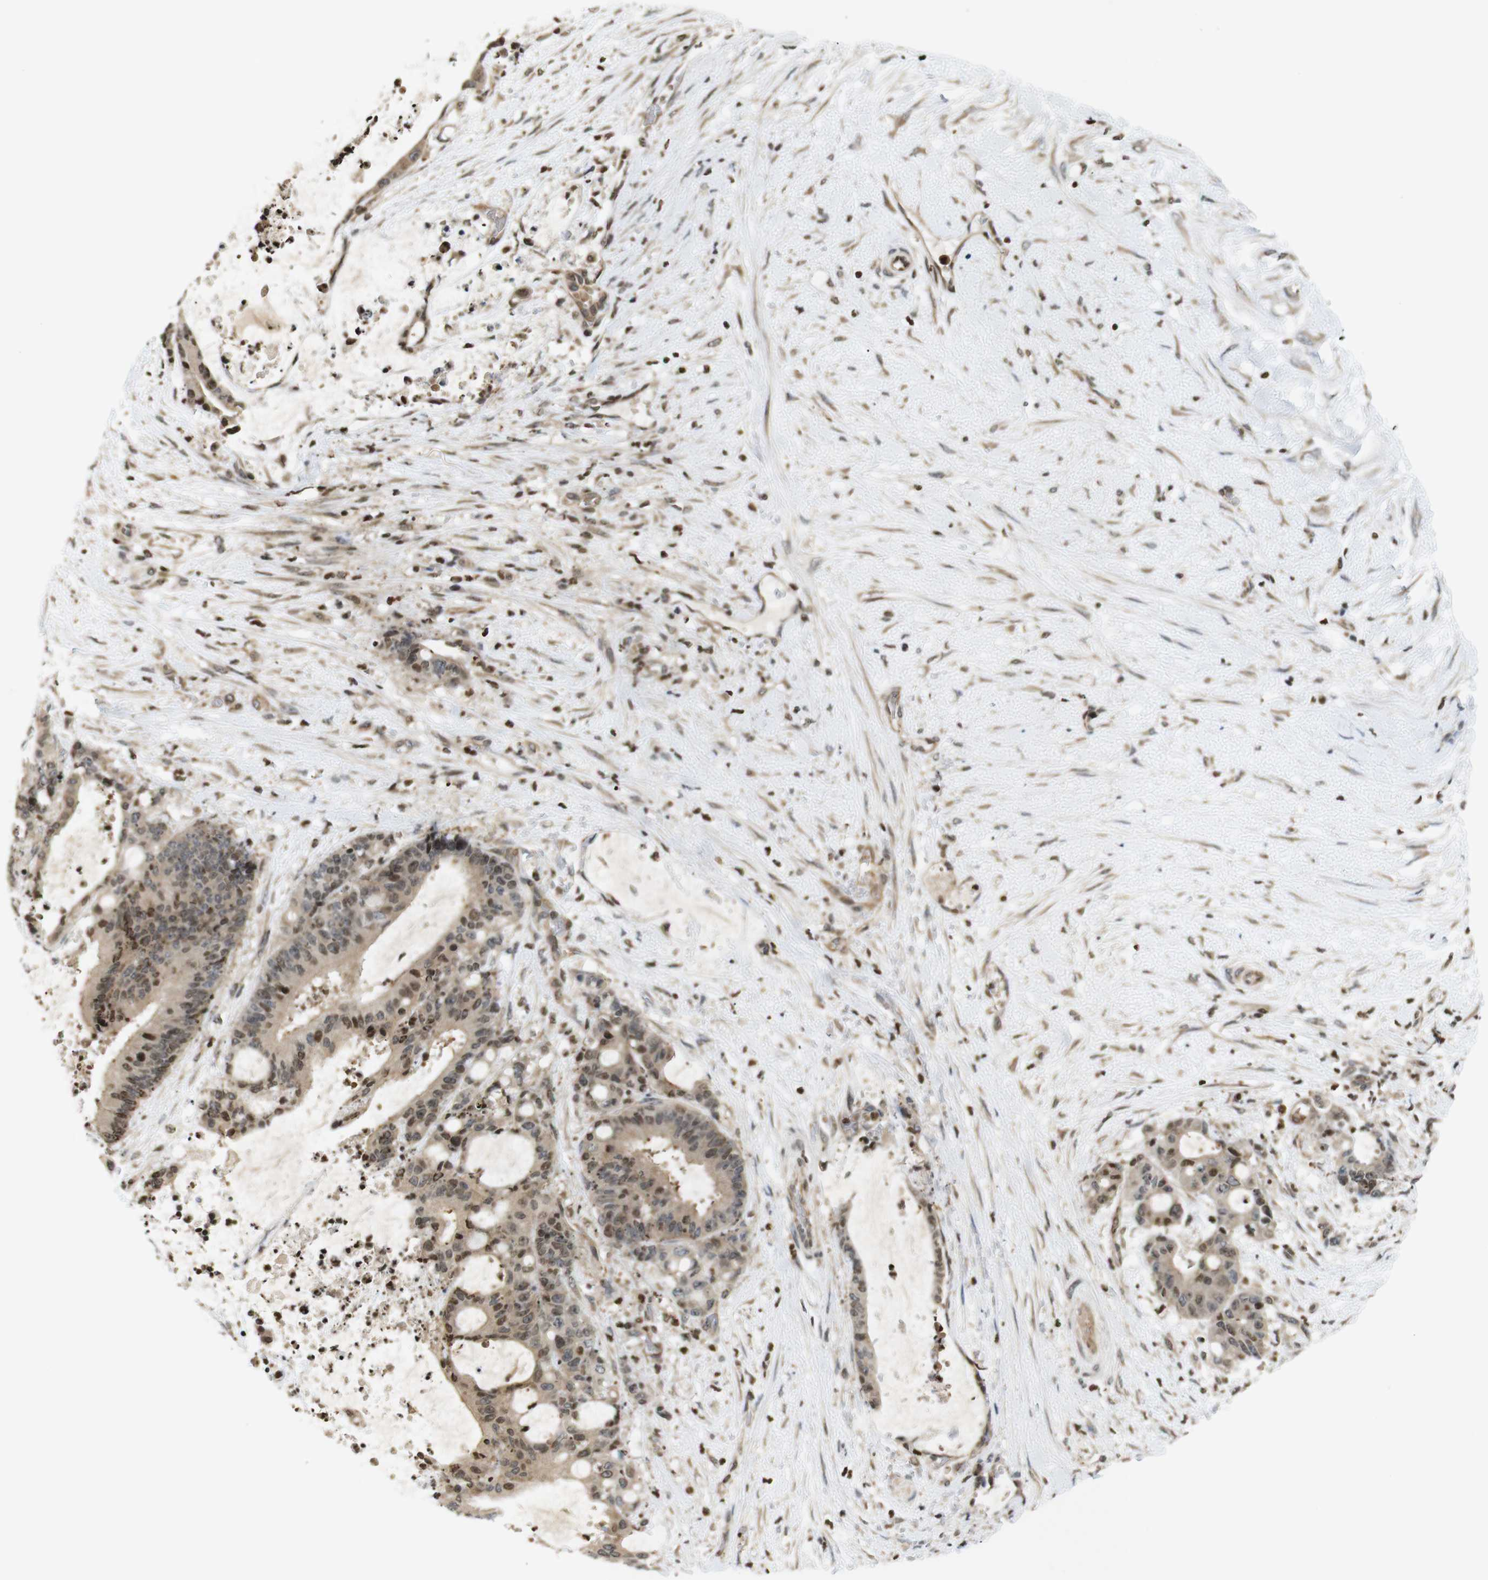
{"staining": {"intensity": "moderate", "quantity": "<25%", "location": "cytoplasmic/membranous,nuclear"}, "tissue": "liver cancer", "cell_type": "Tumor cells", "image_type": "cancer", "snomed": [{"axis": "morphology", "description": "Normal tissue, NOS"}, {"axis": "morphology", "description": "Cholangiocarcinoma"}, {"axis": "topography", "description": "Liver"}, {"axis": "topography", "description": "Peripheral nerve tissue"}], "caption": "Immunohistochemistry (DAB (3,3'-diaminobenzidine)) staining of cholangiocarcinoma (liver) shows moderate cytoplasmic/membranous and nuclear protein expression in about <25% of tumor cells. The staining was performed using DAB, with brown indicating positive protein expression. Nuclei are stained blue with hematoxylin.", "gene": "MBD1", "patient": {"sex": "female", "age": 73}}